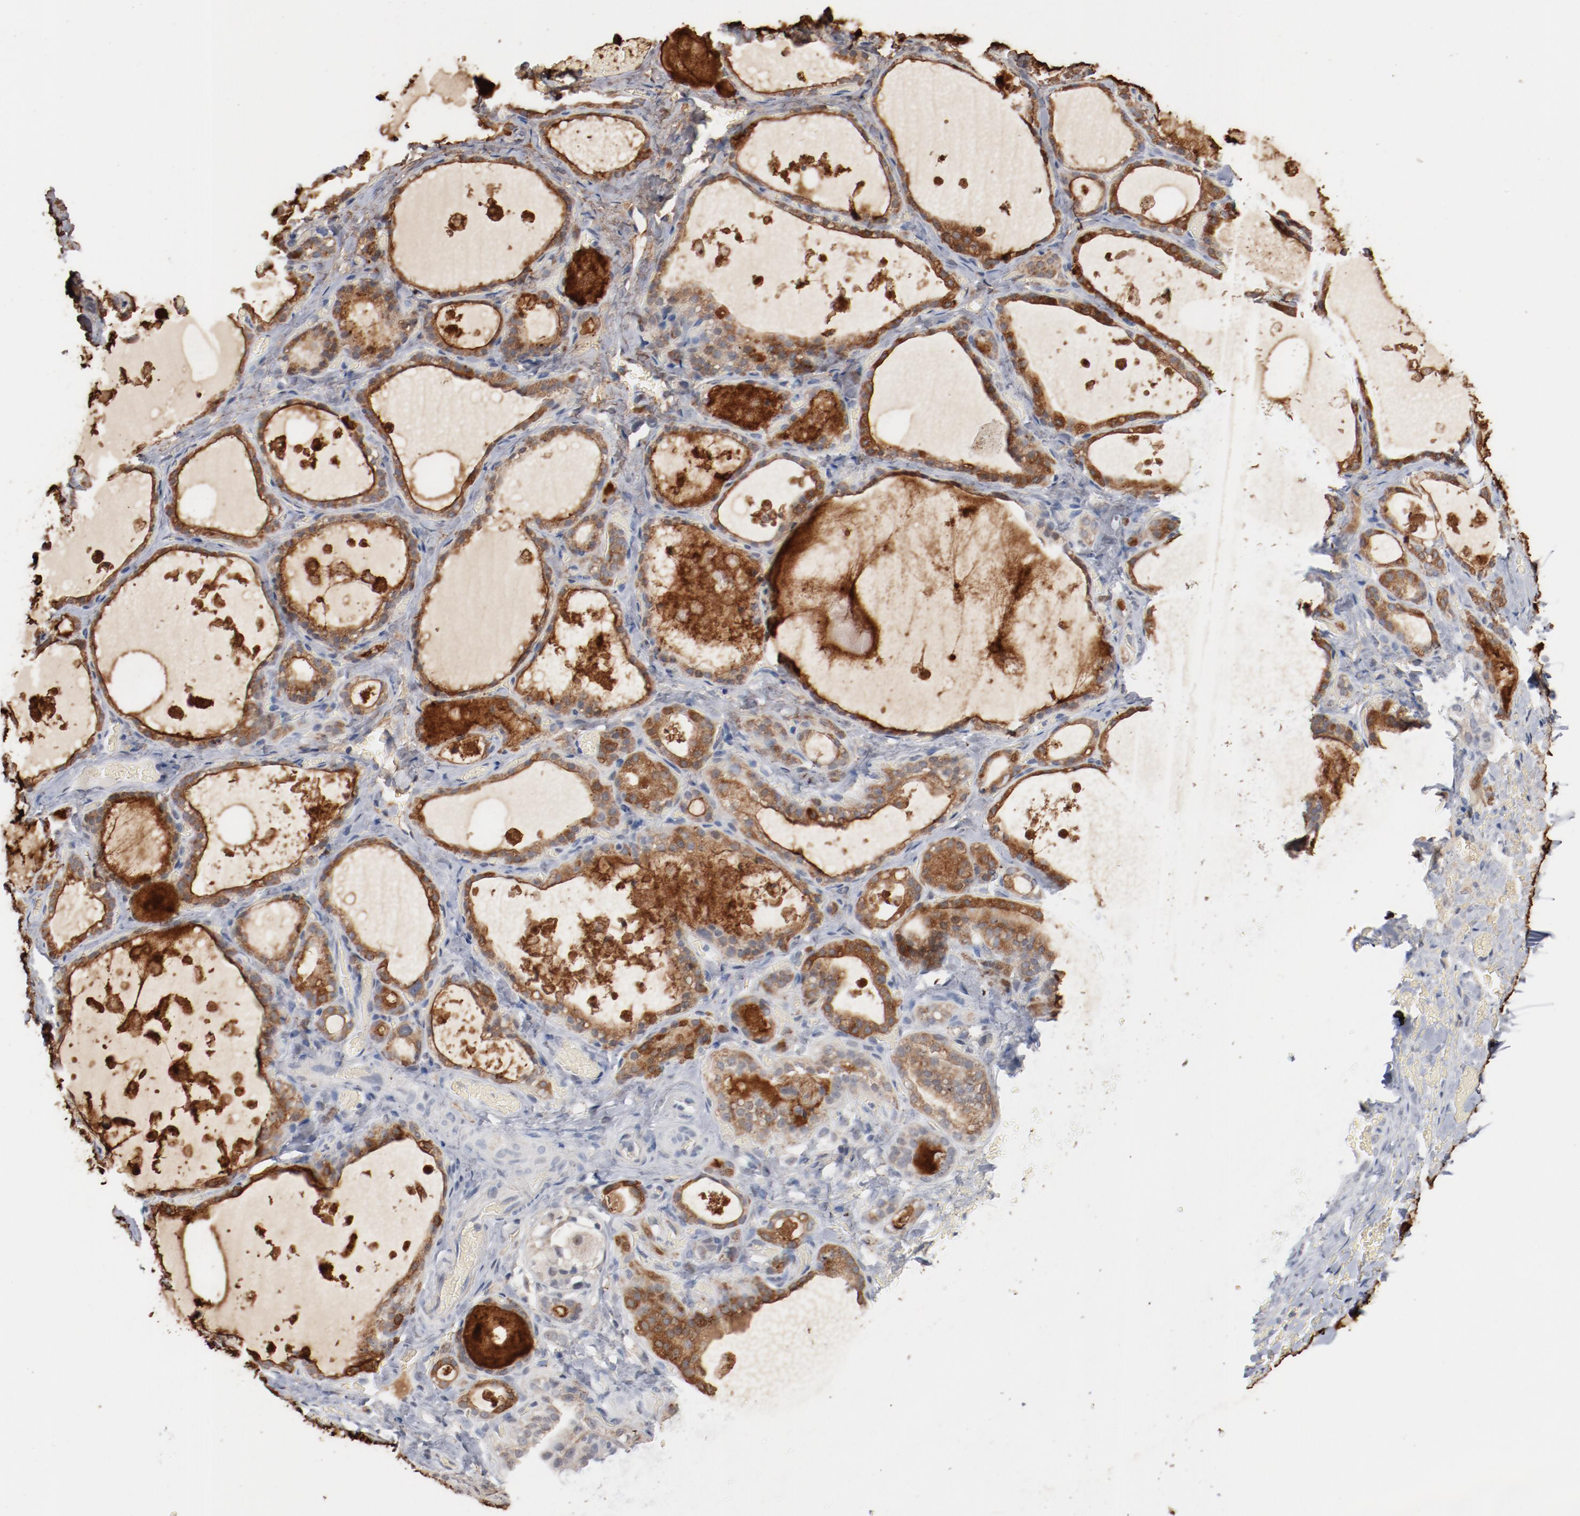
{"staining": {"intensity": "moderate", "quantity": ">75%", "location": "cytoplasmic/membranous"}, "tissue": "thyroid gland", "cell_type": "Glandular cells", "image_type": "normal", "snomed": [{"axis": "morphology", "description": "Normal tissue, NOS"}, {"axis": "topography", "description": "Thyroid gland"}], "caption": "Brown immunohistochemical staining in normal human thyroid gland displays moderate cytoplasmic/membranous expression in approximately >75% of glandular cells. Using DAB (brown) and hematoxylin (blue) stains, captured at high magnification using brightfield microscopy.", "gene": "ERICH1", "patient": {"sex": "male", "age": 61}}